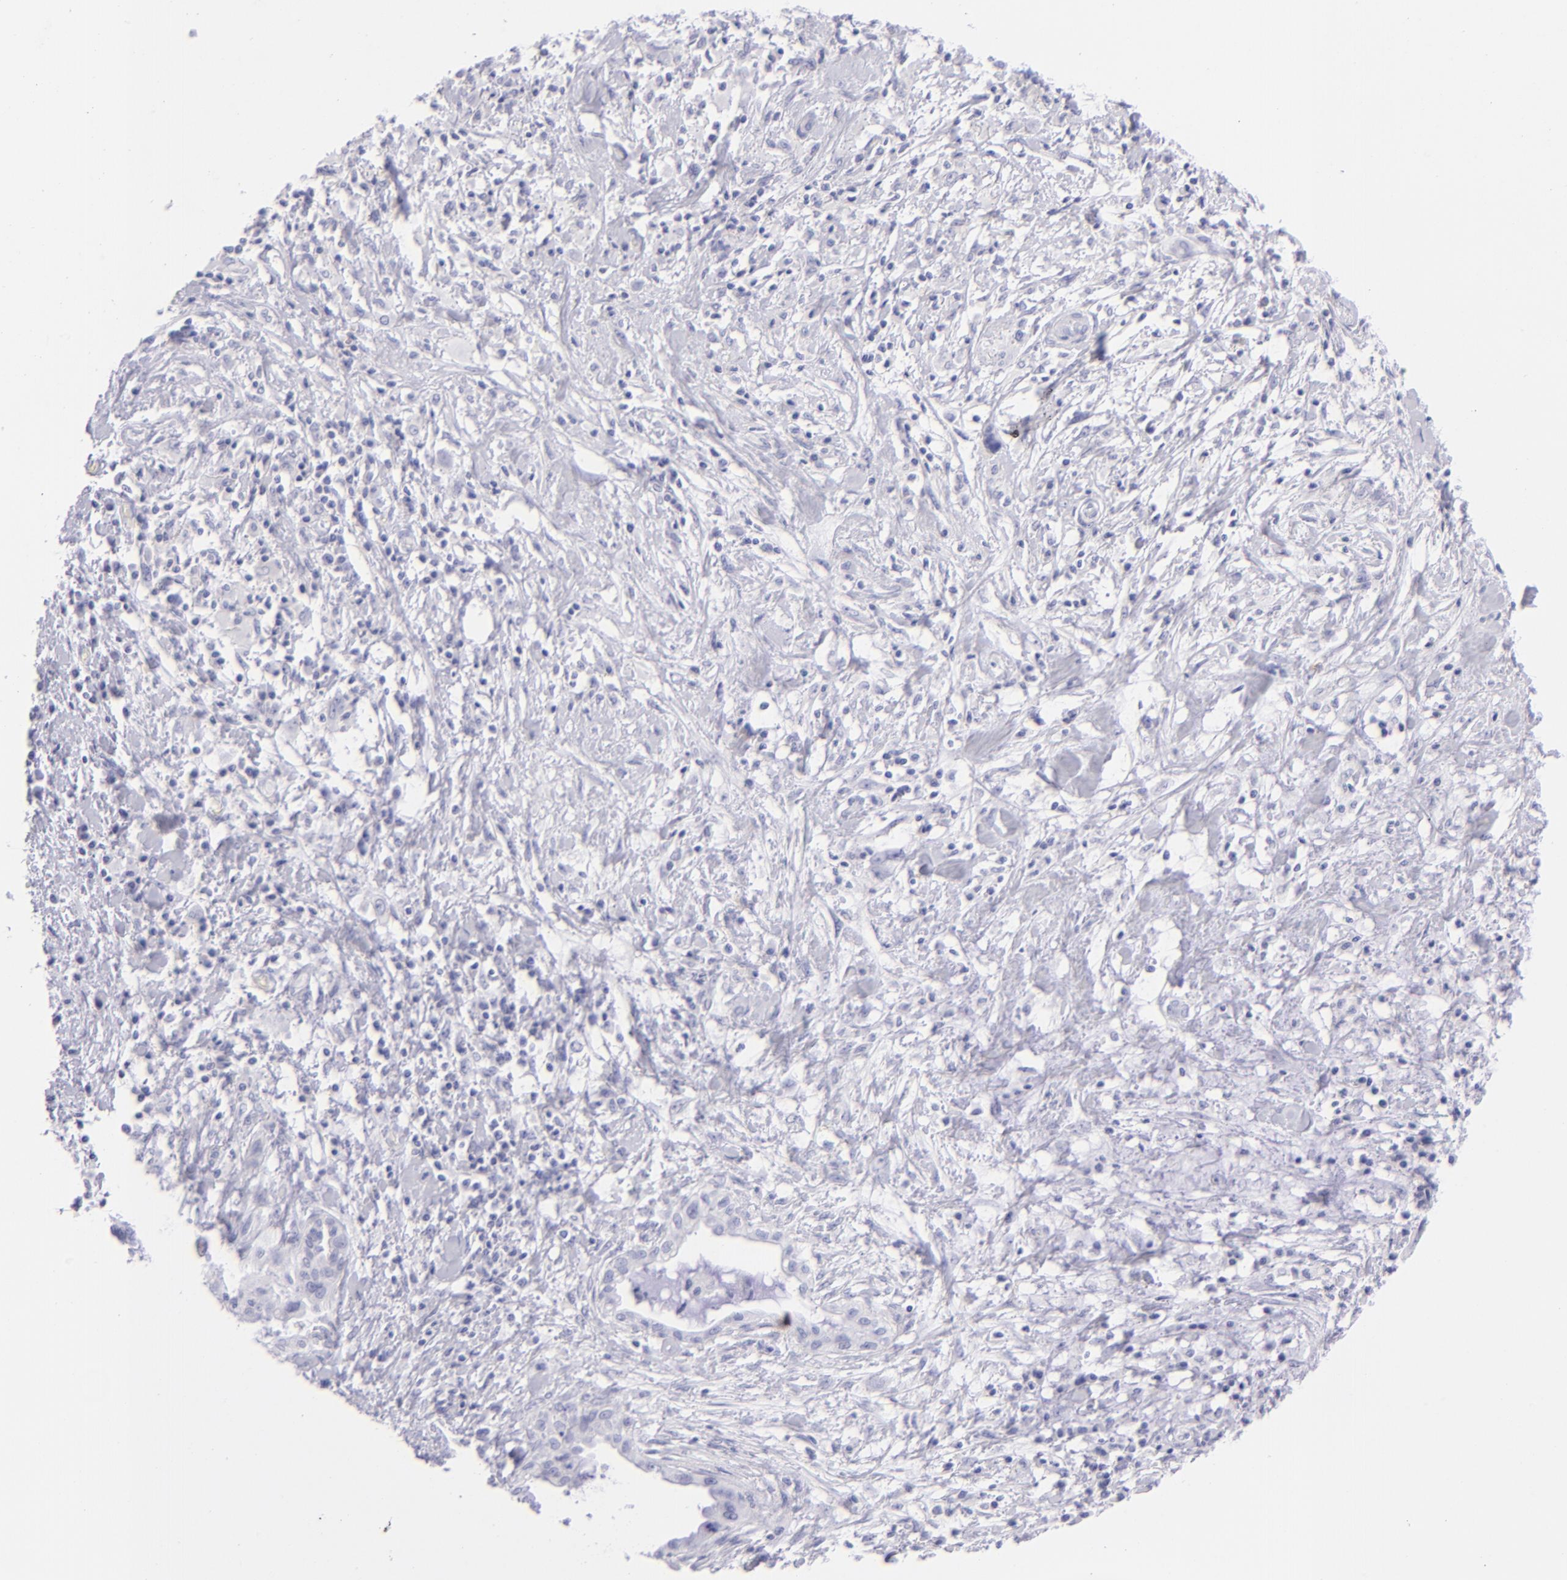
{"staining": {"intensity": "negative", "quantity": "none", "location": "none"}, "tissue": "pancreatic cancer", "cell_type": "Tumor cells", "image_type": "cancer", "snomed": [{"axis": "morphology", "description": "Adenocarcinoma, NOS"}, {"axis": "topography", "description": "Pancreas"}], "caption": "Pancreatic cancer (adenocarcinoma) was stained to show a protein in brown. There is no significant staining in tumor cells.", "gene": "CD72", "patient": {"sex": "female", "age": 64}}